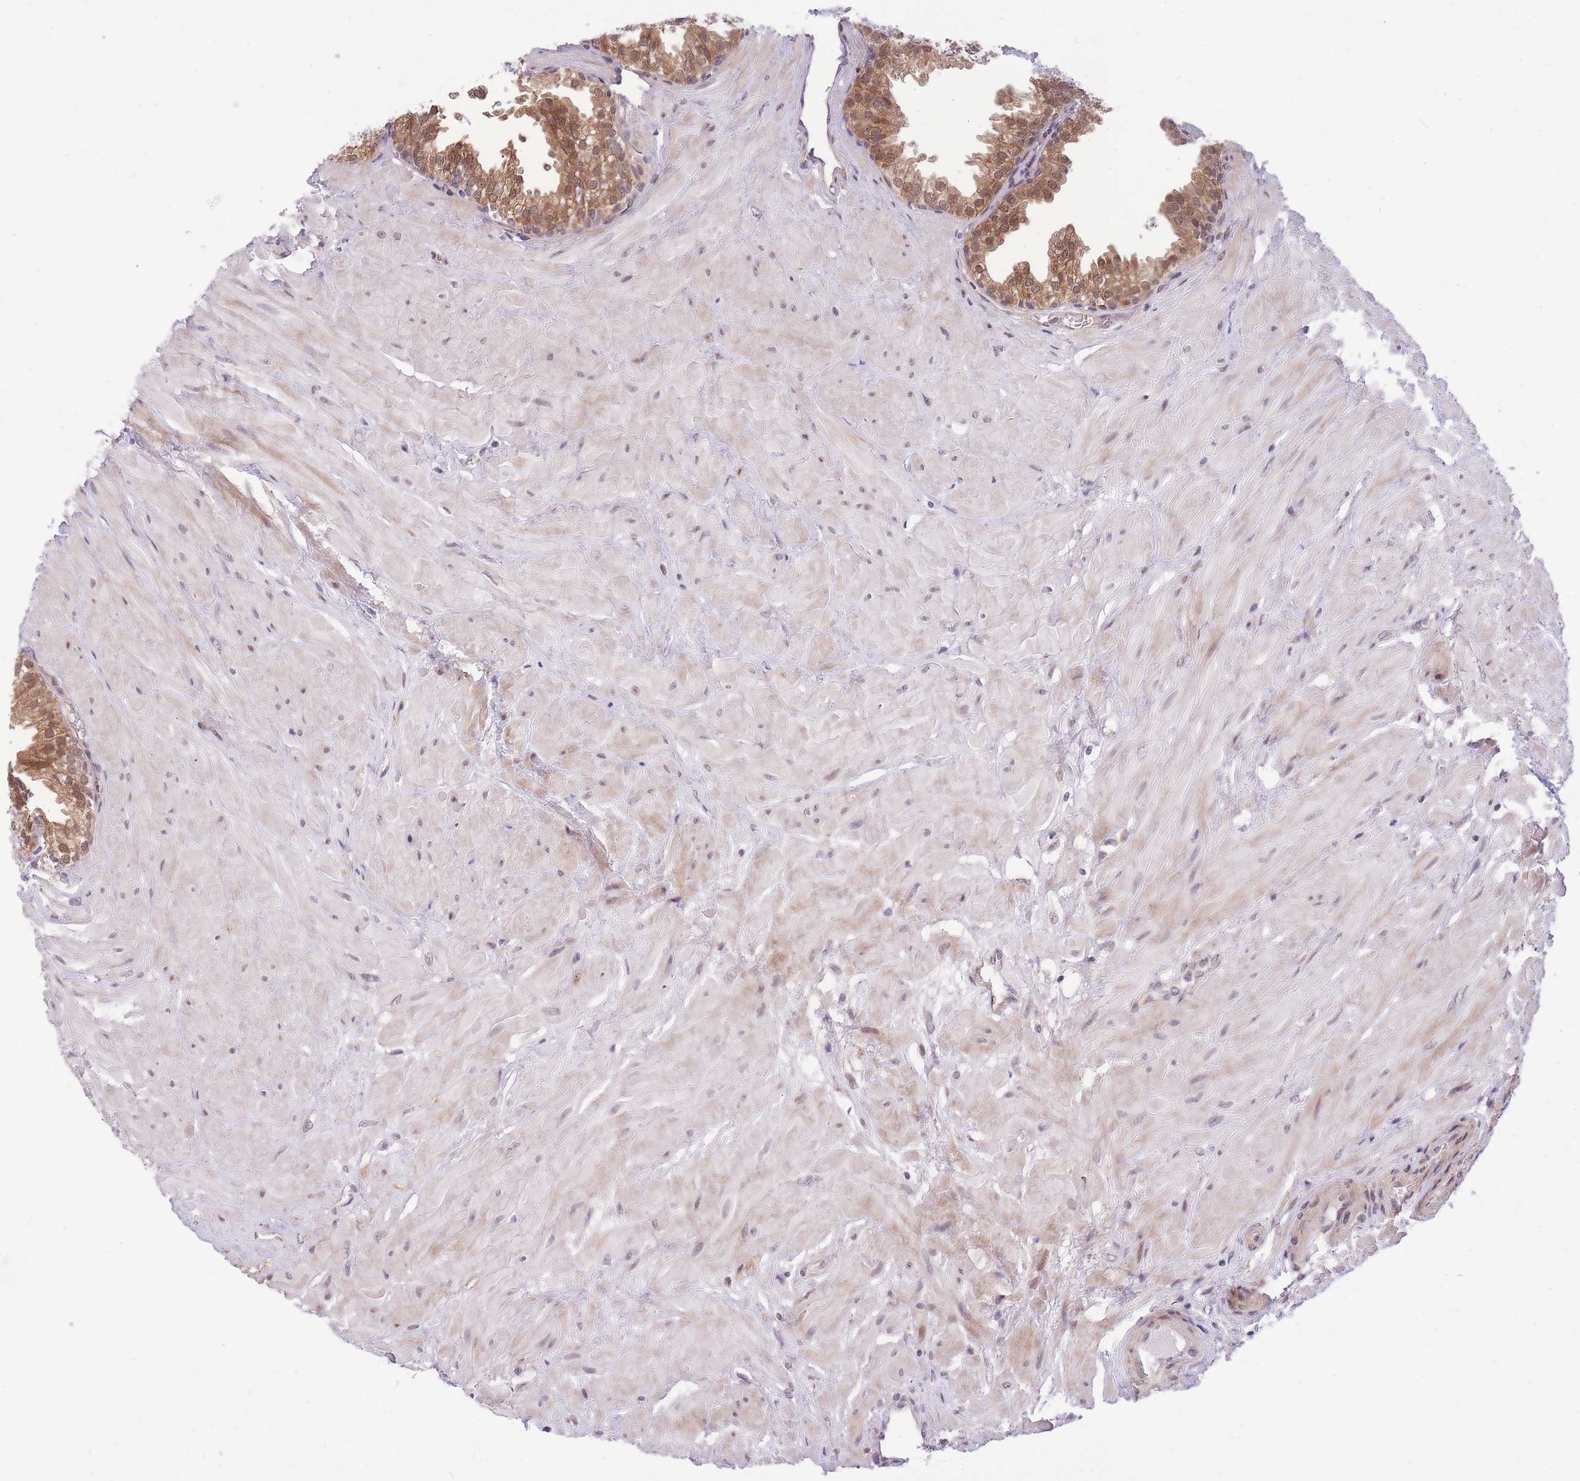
{"staining": {"intensity": "moderate", "quantity": ">75%", "location": "cytoplasmic/membranous,nuclear"}, "tissue": "prostate", "cell_type": "Glandular cells", "image_type": "normal", "snomed": [{"axis": "morphology", "description": "Normal tissue, NOS"}, {"axis": "topography", "description": "Prostate"}, {"axis": "topography", "description": "Peripheral nerve tissue"}], "caption": "Protein positivity by immunohistochemistry (IHC) reveals moderate cytoplasmic/membranous,nuclear expression in approximately >75% of glandular cells in benign prostate.", "gene": "MINDY2", "patient": {"sex": "male", "age": 55}}